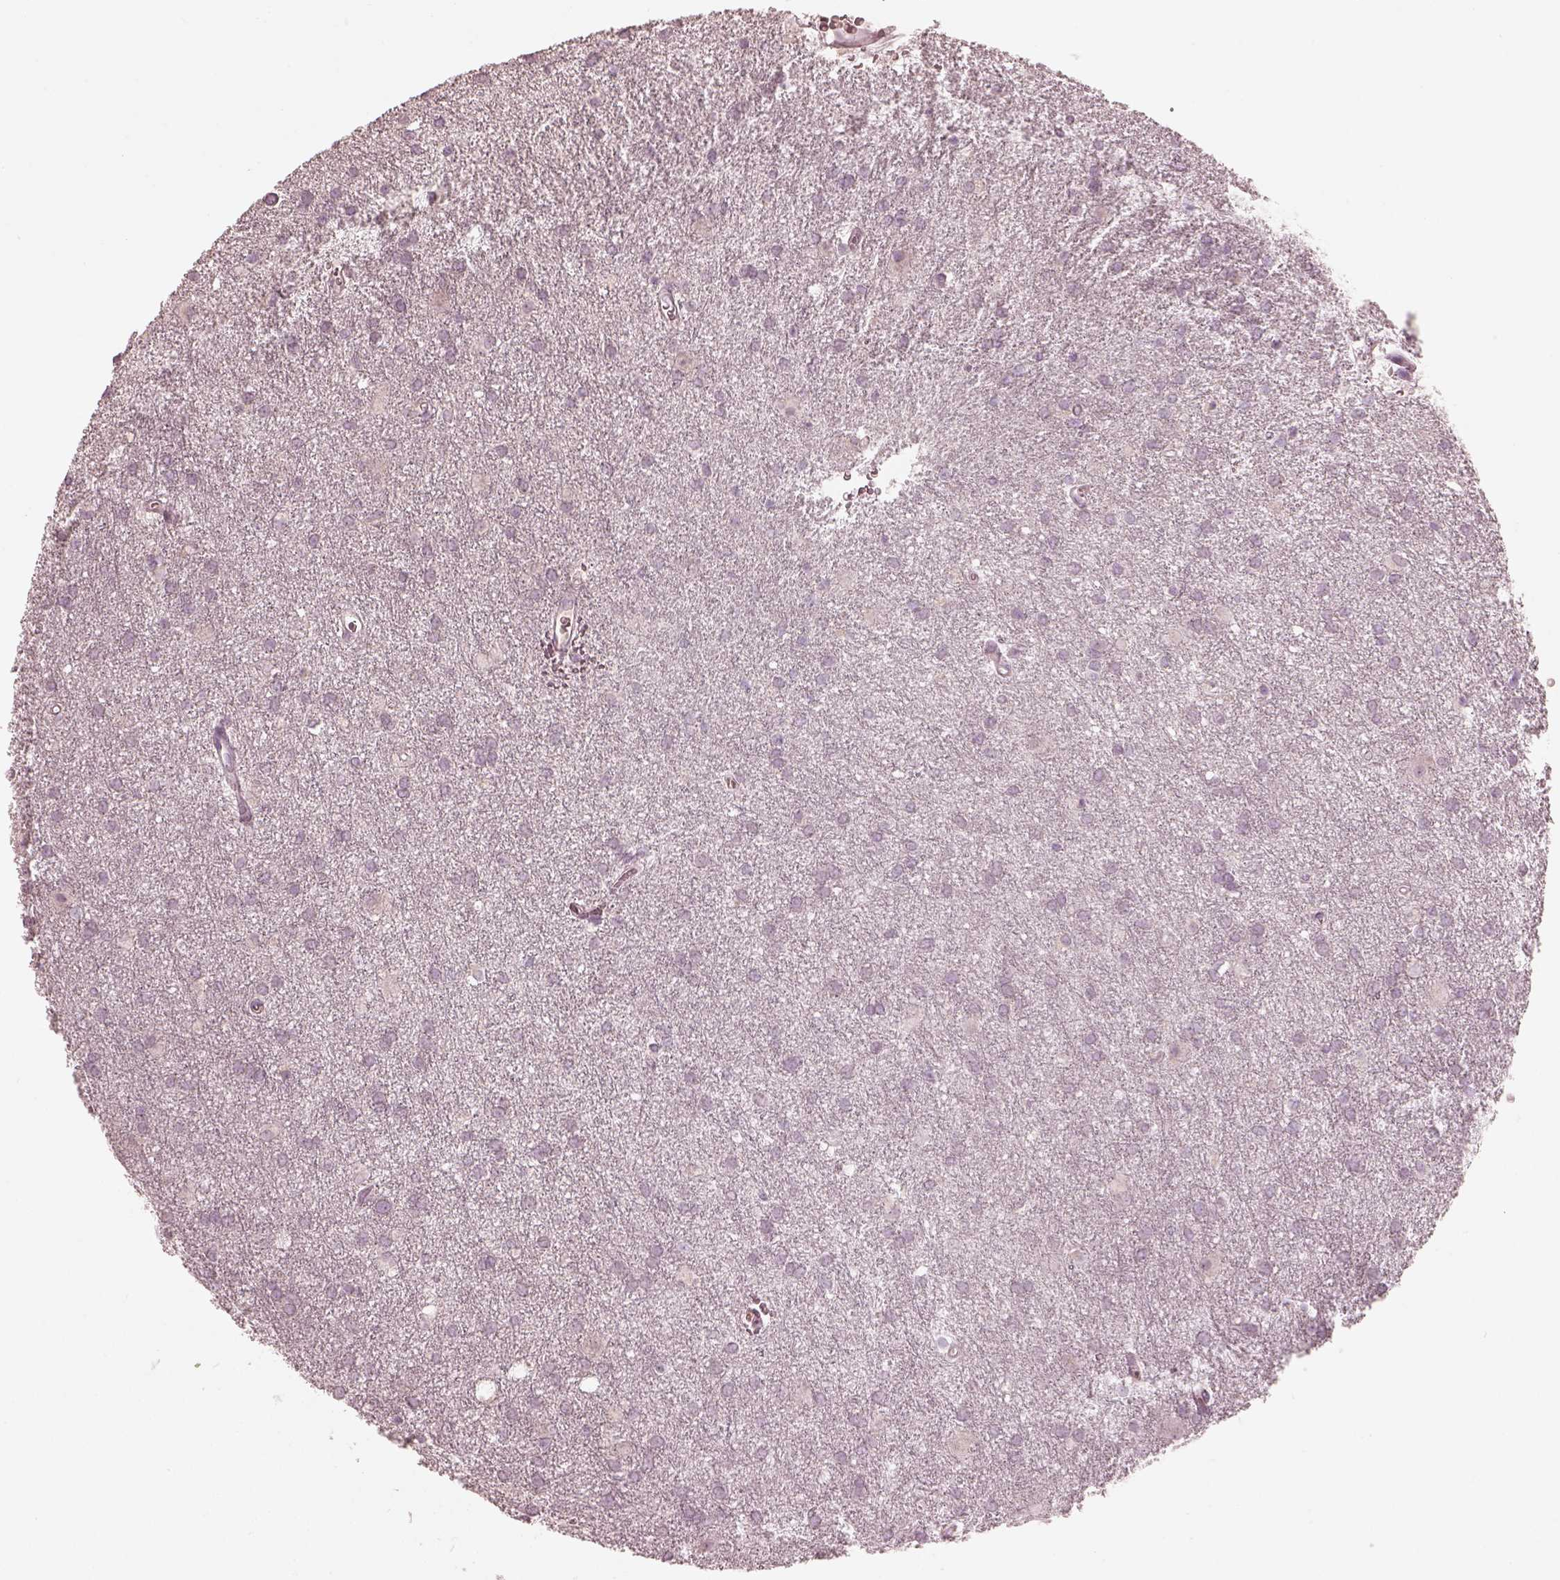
{"staining": {"intensity": "negative", "quantity": "none", "location": "none"}, "tissue": "glioma", "cell_type": "Tumor cells", "image_type": "cancer", "snomed": [{"axis": "morphology", "description": "Glioma, malignant, Low grade"}, {"axis": "topography", "description": "Brain"}], "caption": "Human low-grade glioma (malignant) stained for a protein using immunohistochemistry demonstrates no expression in tumor cells.", "gene": "ANKLE1", "patient": {"sex": "male", "age": 58}}